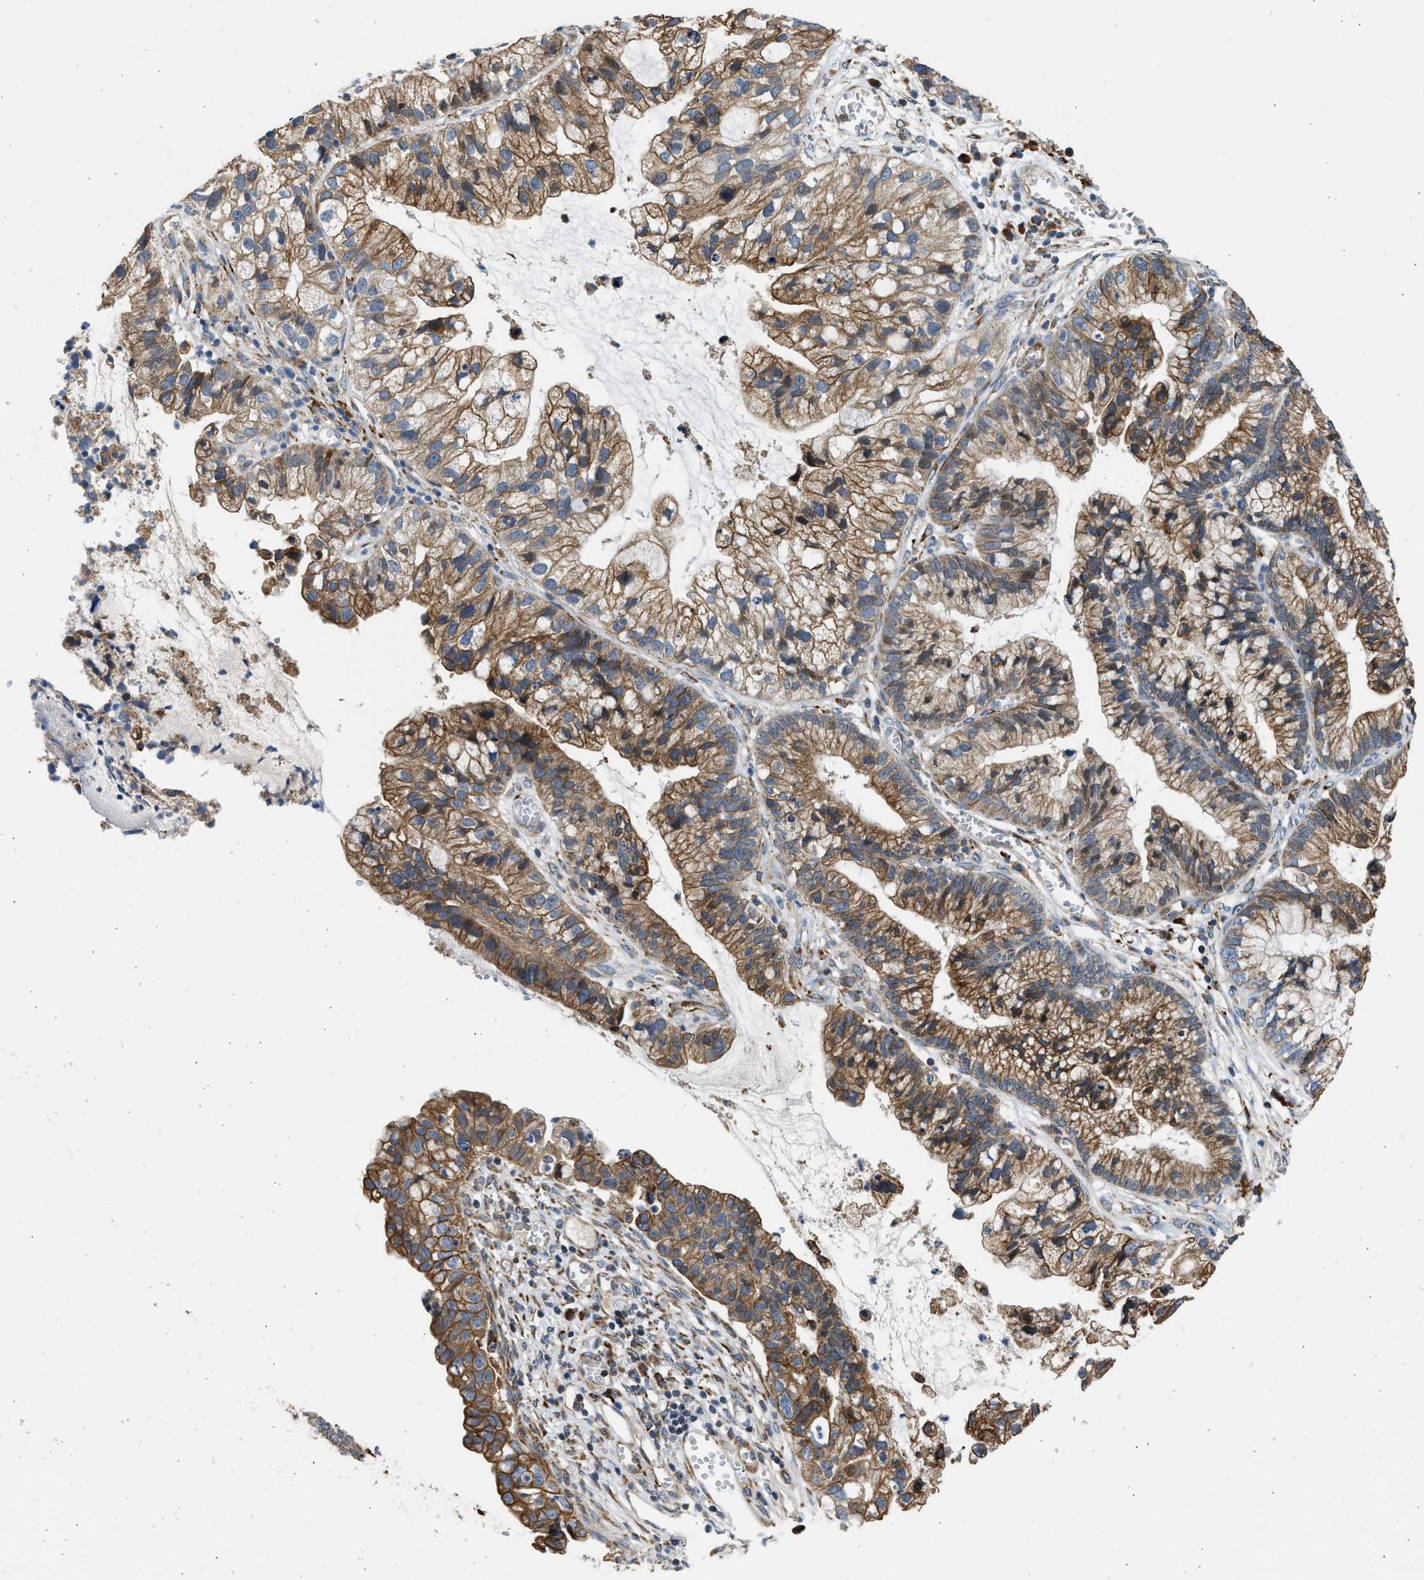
{"staining": {"intensity": "moderate", "quantity": ">75%", "location": "cytoplasmic/membranous"}, "tissue": "cervical cancer", "cell_type": "Tumor cells", "image_type": "cancer", "snomed": [{"axis": "morphology", "description": "Adenocarcinoma, NOS"}, {"axis": "topography", "description": "Cervix"}], "caption": "This photomicrograph exhibits cervical adenocarcinoma stained with IHC to label a protein in brown. The cytoplasmic/membranous of tumor cells show moderate positivity for the protein. Nuclei are counter-stained blue.", "gene": "PLD2", "patient": {"sex": "female", "age": 44}}